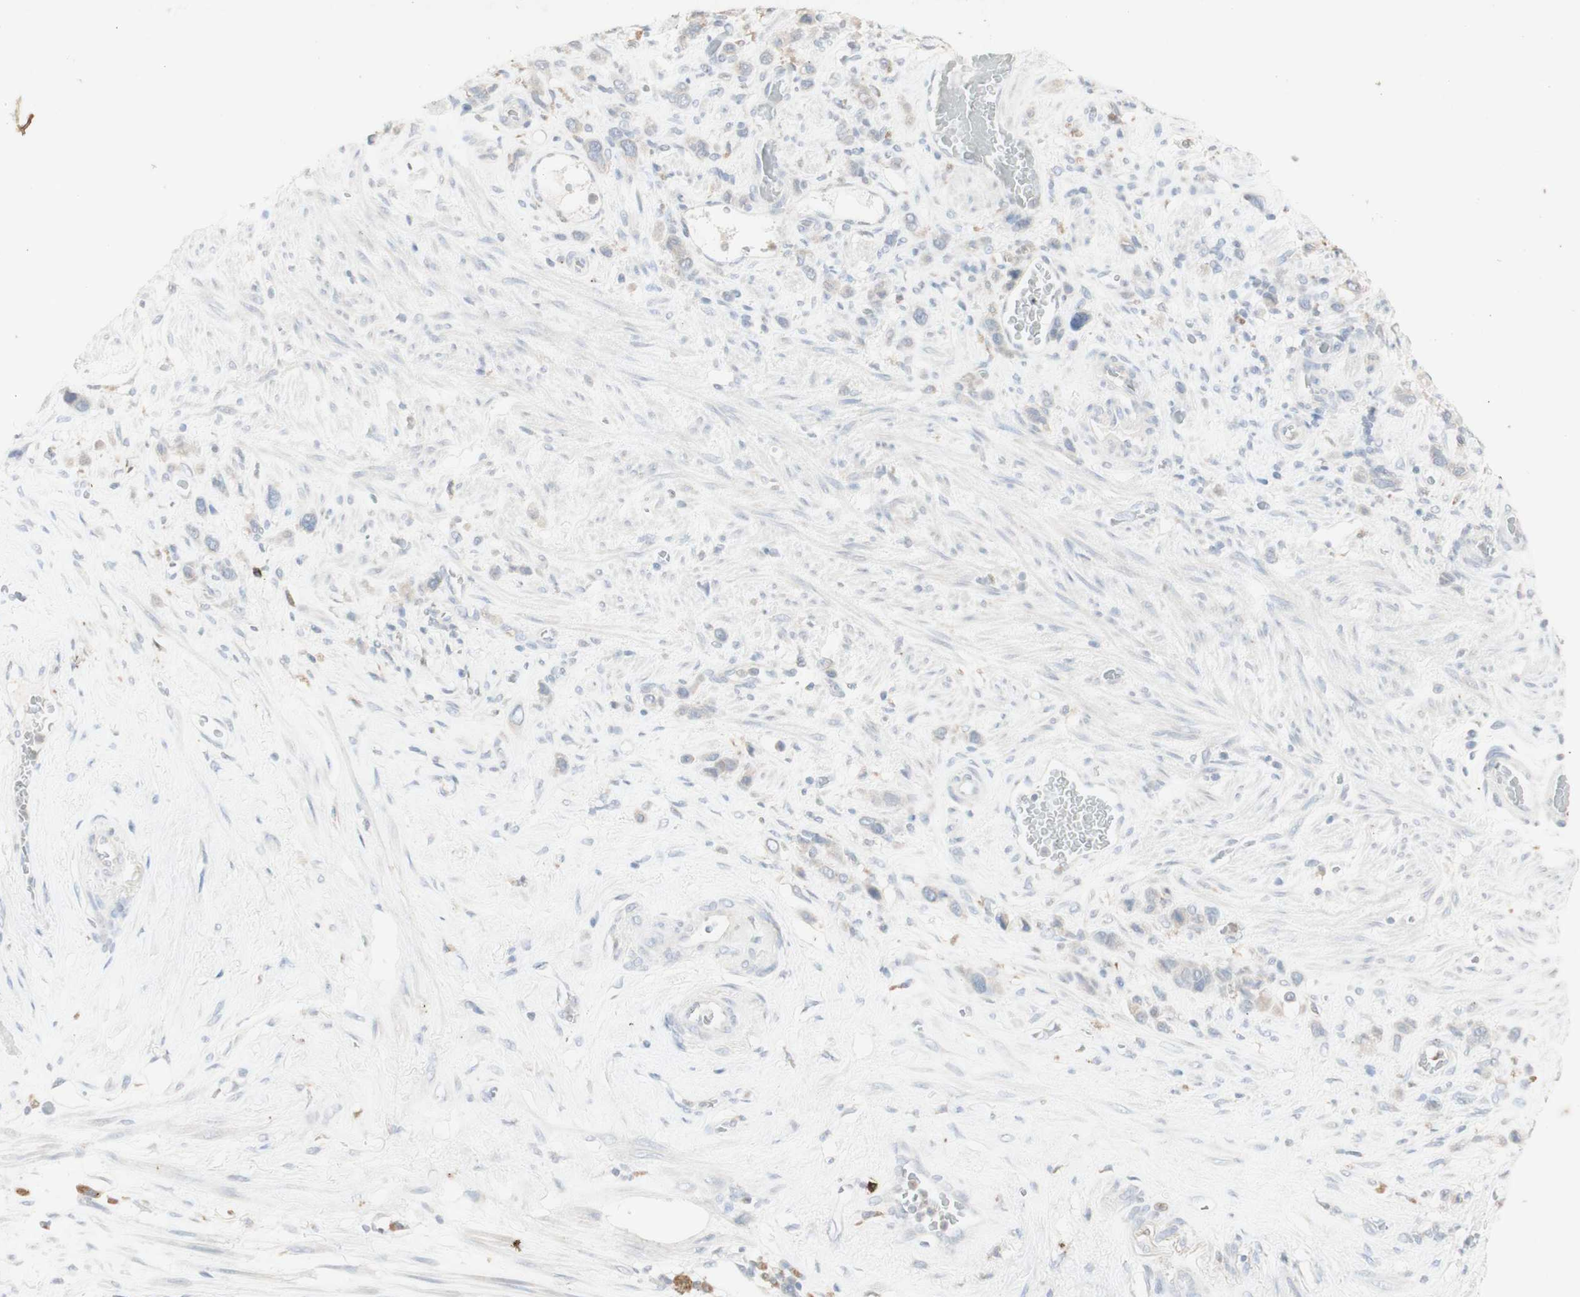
{"staining": {"intensity": "weak", "quantity": "<25%", "location": "cytoplasmic/membranous"}, "tissue": "stomach cancer", "cell_type": "Tumor cells", "image_type": "cancer", "snomed": [{"axis": "morphology", "description": "Adenocarcinoma, NOS"}, {"axis": "morphology", "description": "Adenocarcinoma, High grade"}, {"axis": "topography", "description": "Stomach, upper"}, {"axis": "topography", "description": "Stomach, lower"}], "caption": "Stomach cancer (adenocarcinoma (high-grade)) was stained to show a protein in brown. There is no significant staining in tumor cells. (DAB (3,3'-diaminobenzidine) immunohistochemistry visualized using brightfield microscopy, high magnification).", "gene": "ATP6V1B1", "patient": {"sex": "female", "age": 65}}